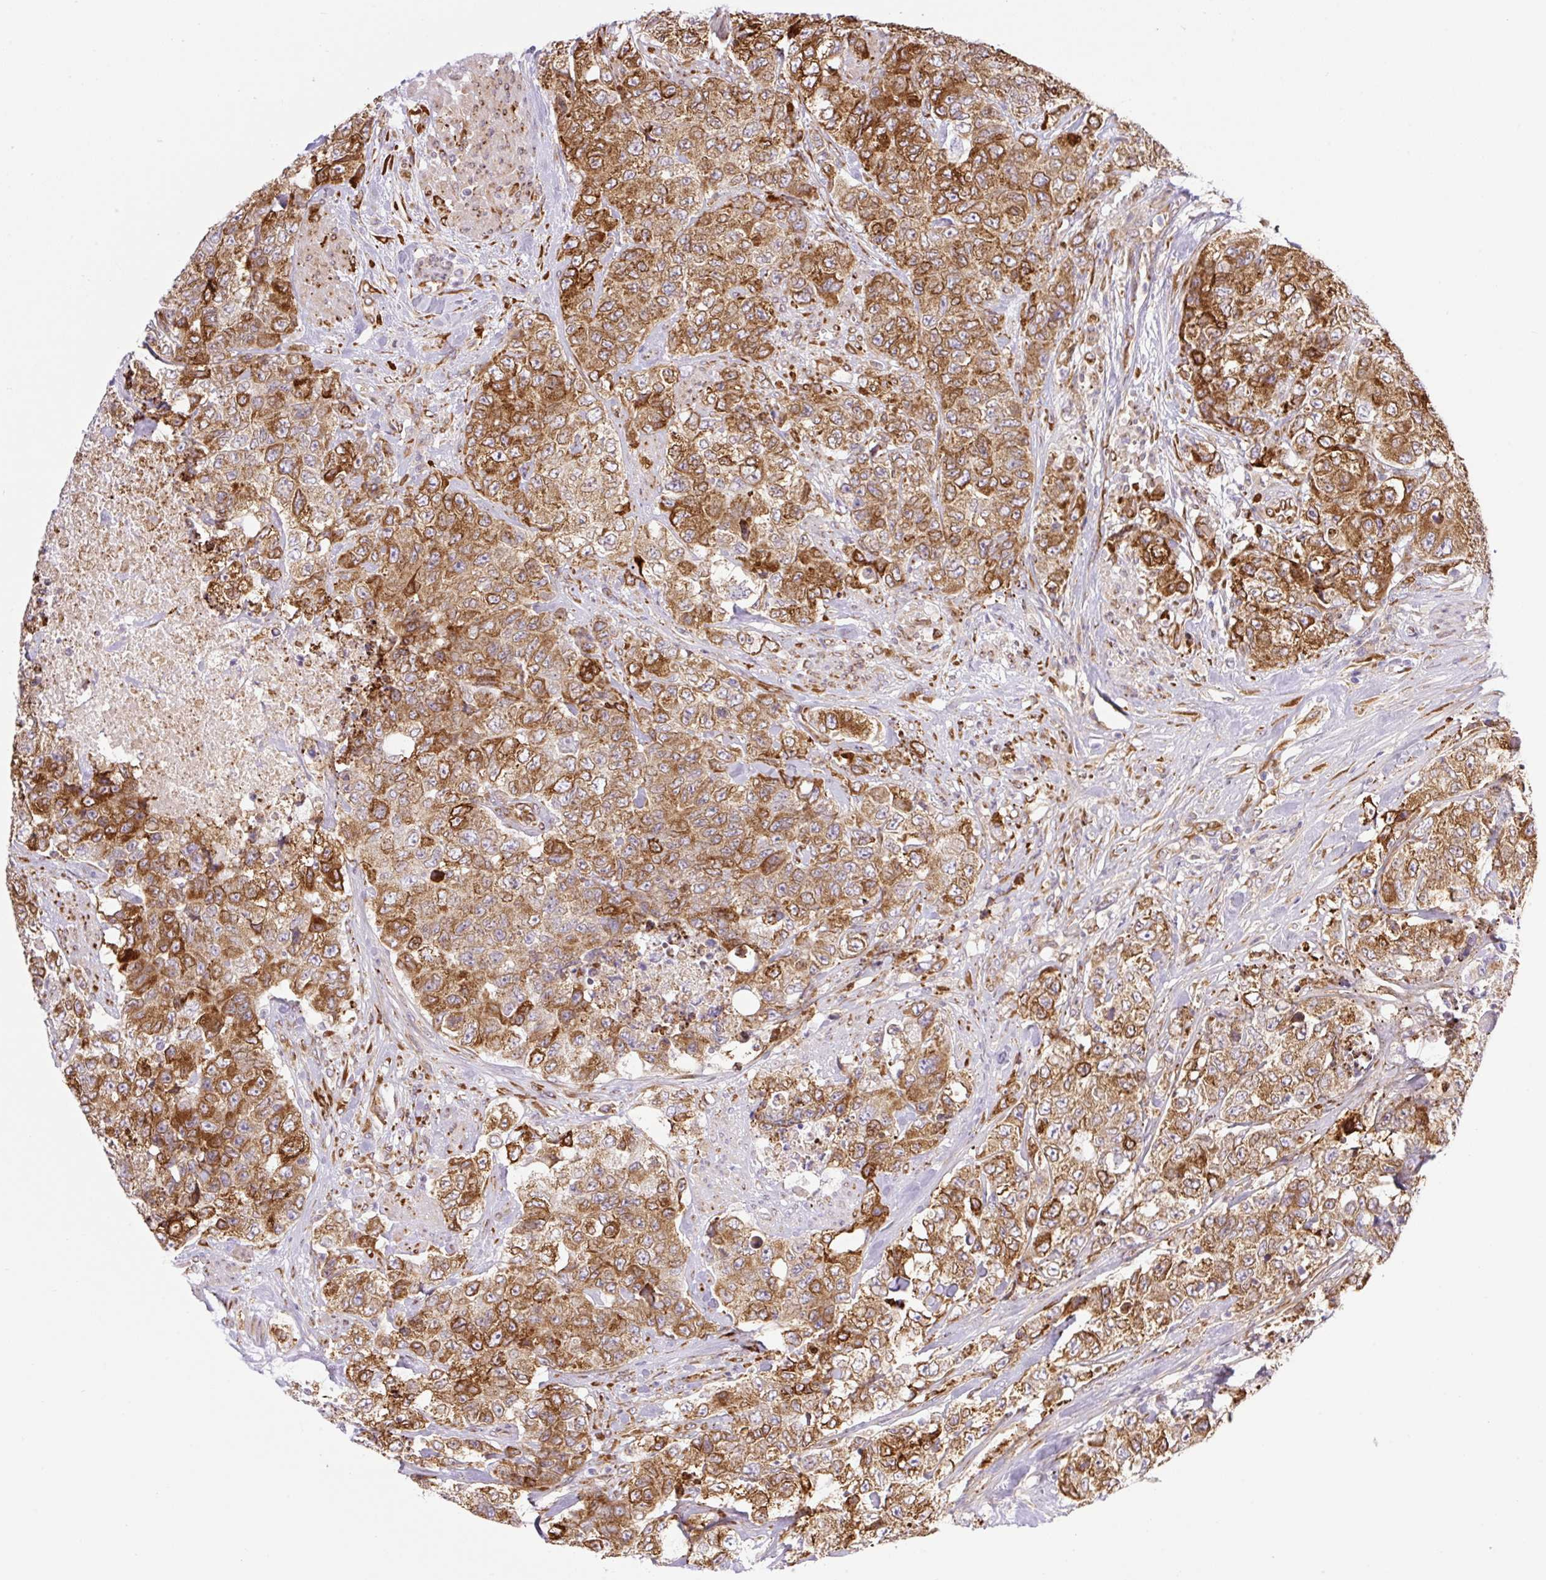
{"staining": {"intensity": "strong", "quantity": ">75%", "location": "cytoplasmic/membranous"}, "tissue": "urothelial cancer", "cell_type": "Tumor cells", "image_type": "cancer", "snomed": [{"axis": "morphology", "description": "Urothelial carcinoma, High grade"}, {"axis": "topography", "description": "Urinary bladder"}], "caption": "Immunohistochemistry (IHC) of urothelial cancer exhibits high levels of strong cytoplasmic/membranous positivity in about >75% of tumor cells.", "gene": "RAB30", "patient": {"sex": "female", "age": 78}}